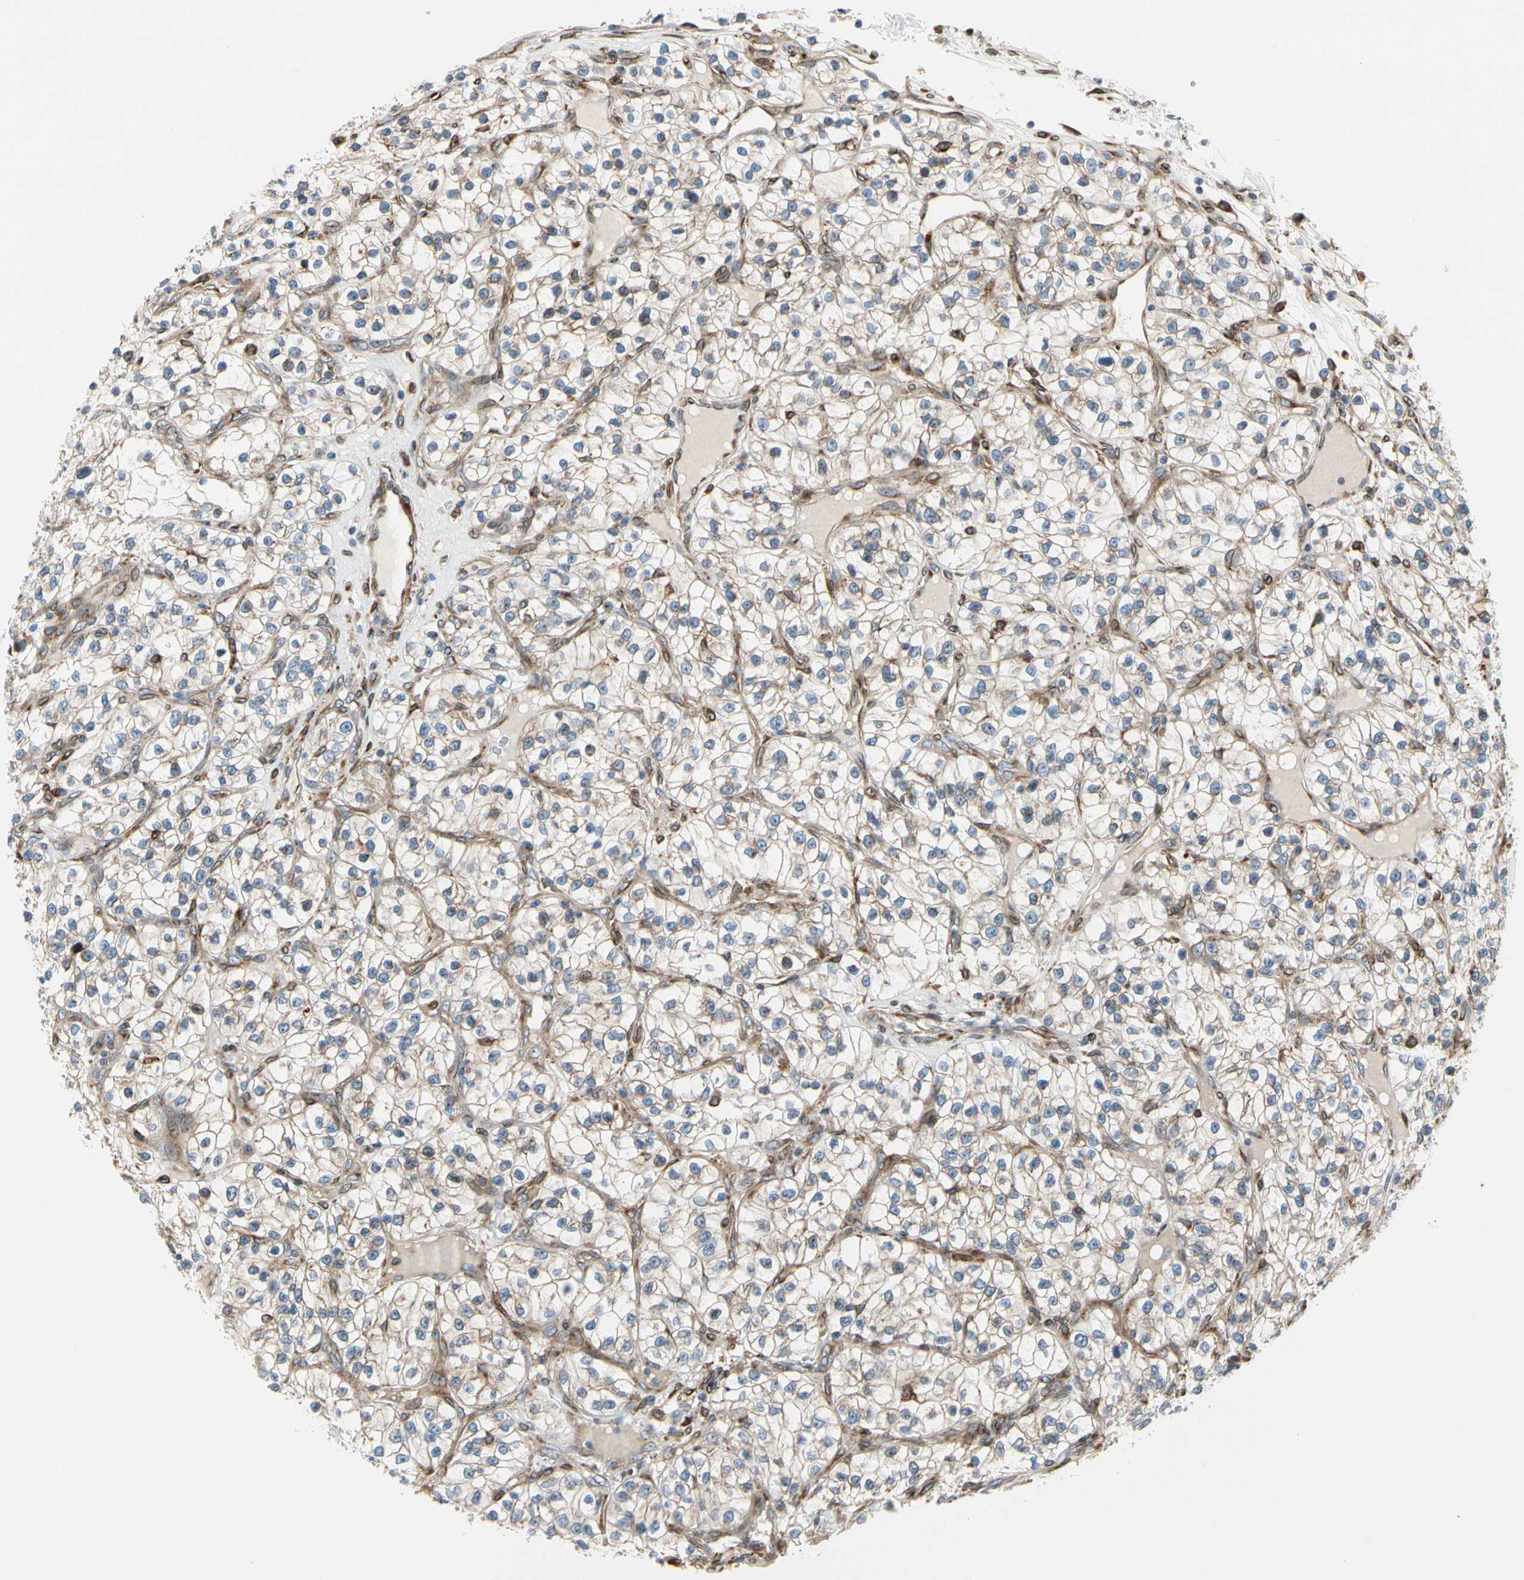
{"staining": {"intensity": "negative", "quantity": "none", "location": "none"}, "tissue": "renal cancer", "cell_type": "Tumor cells", "image_type": "cancer", "snomed": [{"axis": "morphology", "description": "Adenocarcinoma, NOS"}, {"axis": "topography", "description": "Kidney"}], "caption": "High magnification brightfield microscopy of adenocarcinoma (renal) stained with DAB (brown) and counterstained with hematoxylin (blue): tumor cells show no significant staining.", "gene": "NUCB1", "patient": {"sex": "female", "age": 57}}